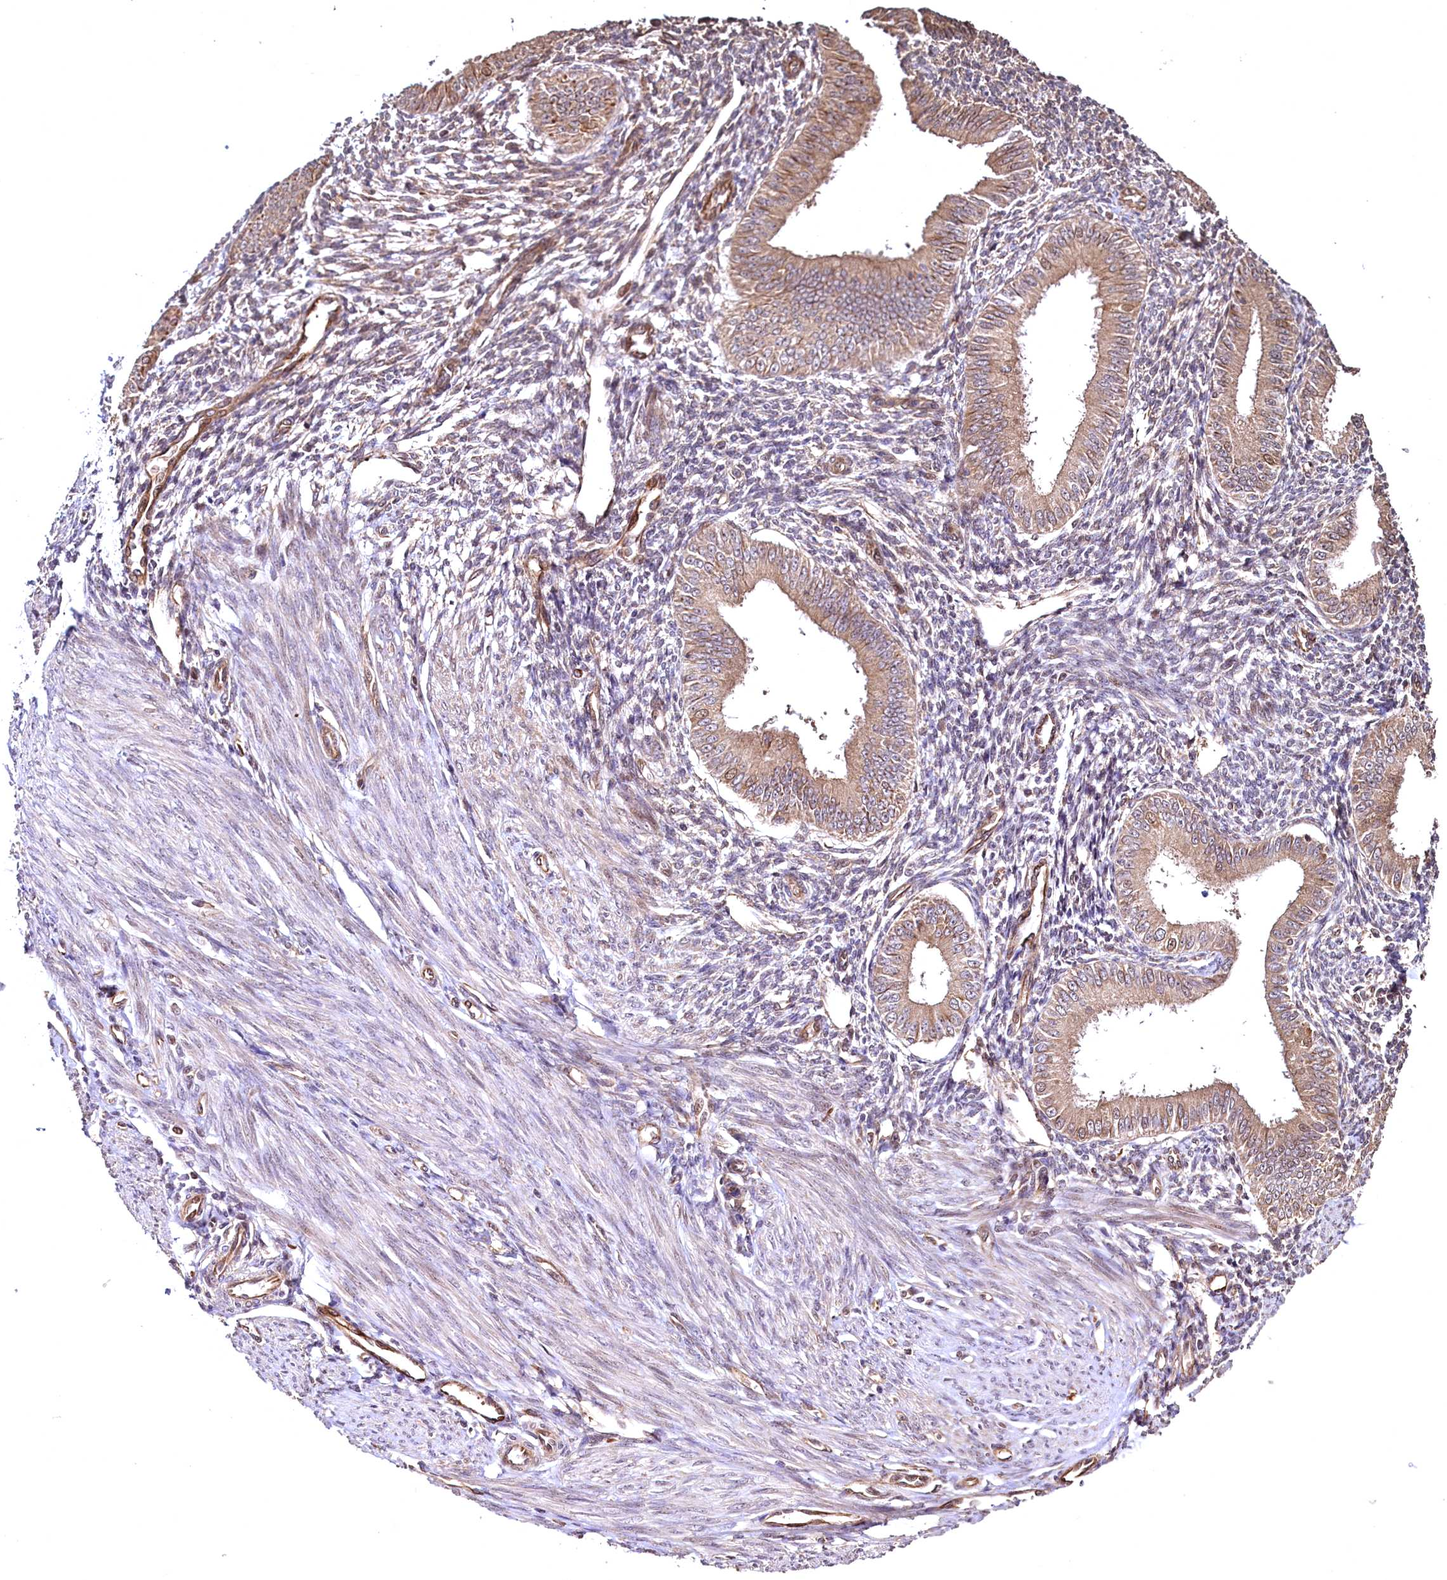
{"staining": {"intensity": "negative", "quantity": "none", "location": "none"}, "tissue": "endometrium", "cell_type": "Cells in endometrial stroma", "image_type": "normal", "snomed": [{"axis": "morphology", "description": "Normal tissue, NOS"}, {"axis": "topography", "description": "Uterus"}, {"axis": "topography", "description": "Endometrium"}], "caption": "Photomicrograph shows no protein positivity in cells in endometrial stroma of unremarkable endometrium. (DAB immunohistochemistry with hematoxylin counter stain).", "gene": "TBCEL", "patient": {"sex": "female", "age": 48}}